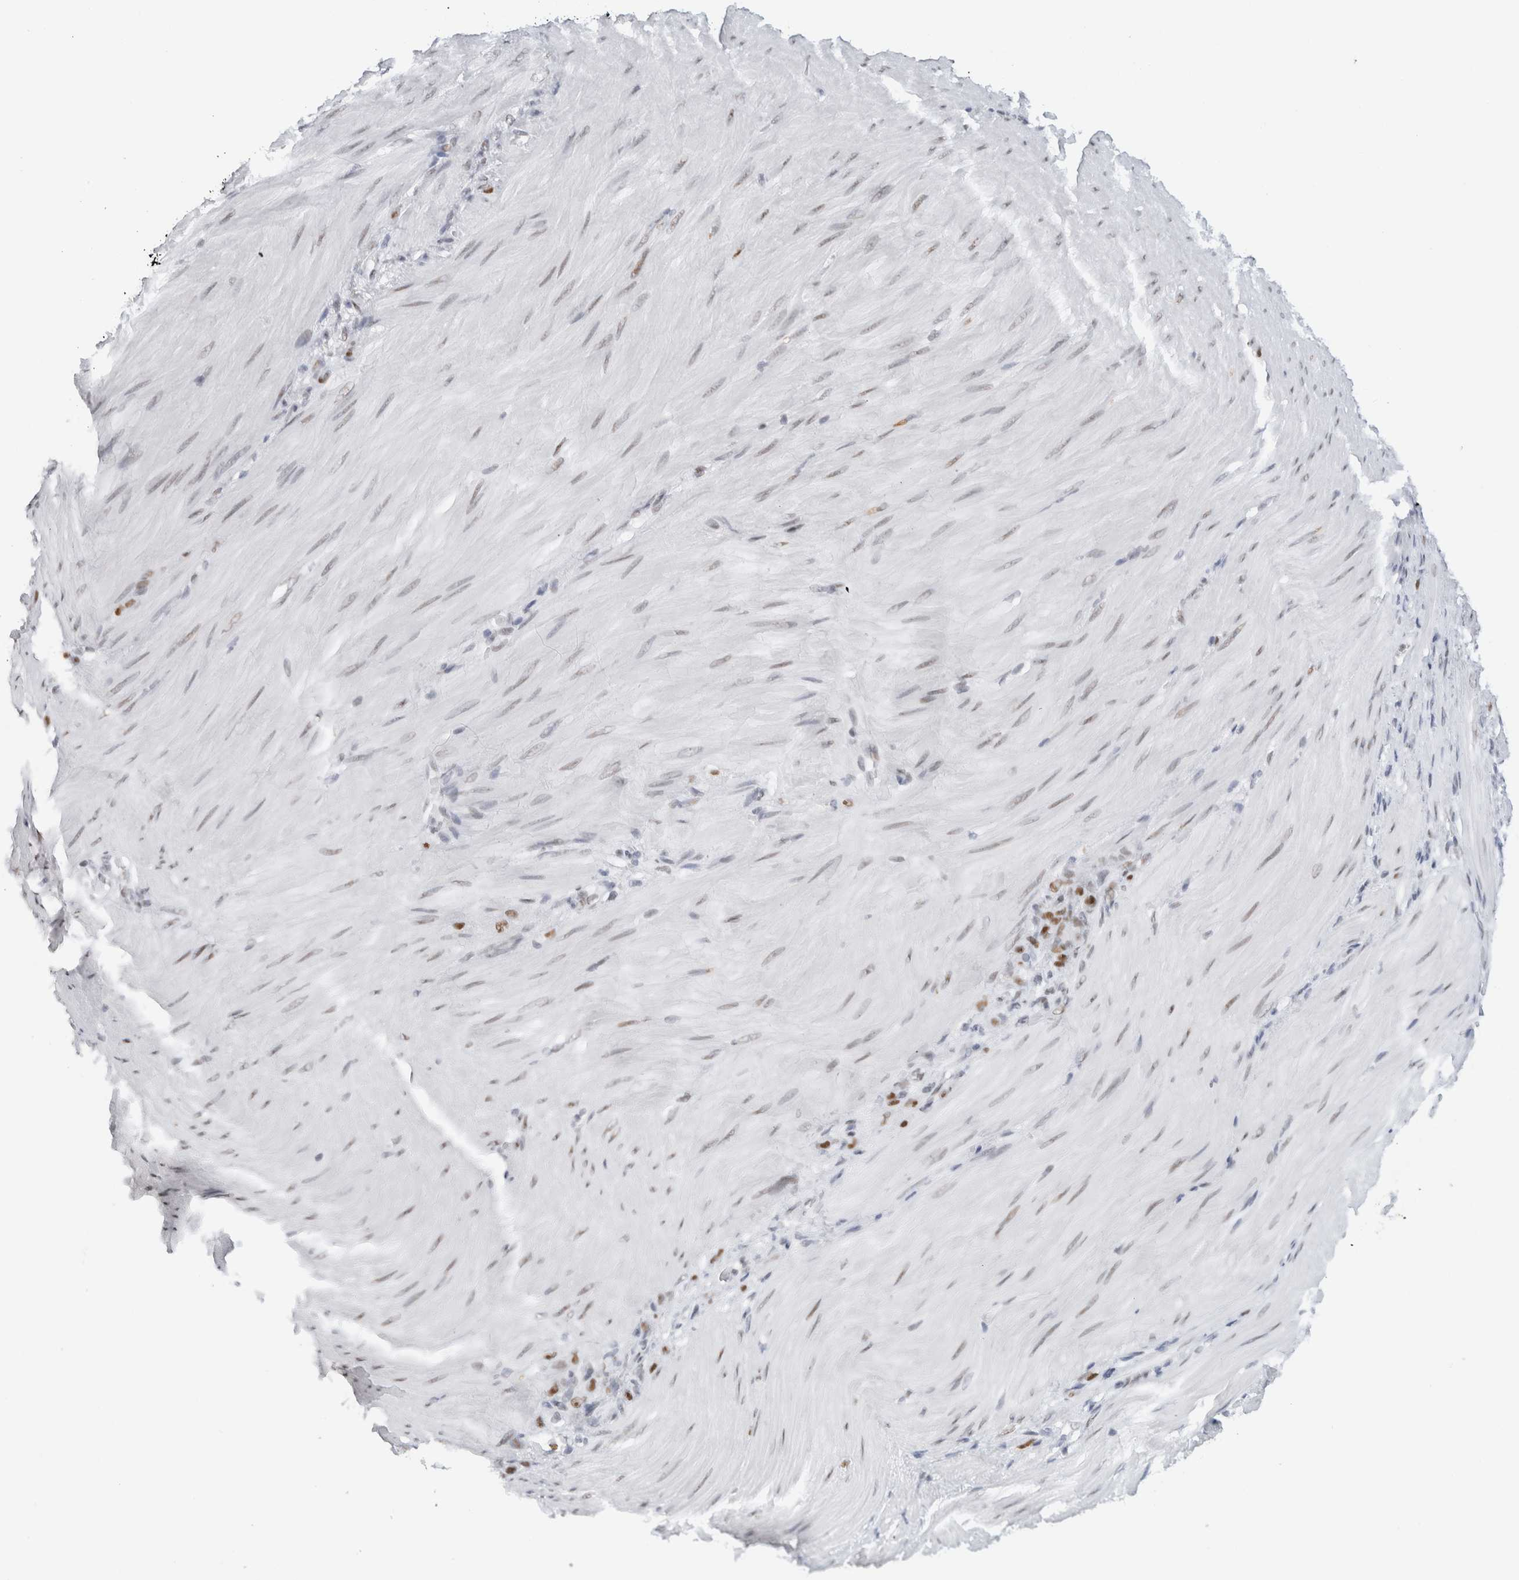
{"staining": {"intensity": "moderate", "quantity": ">75%", "location": "nuclear"}, "tissue": "stomach cancer", "cell_type": "Tumor cells", "image_type": "cancer", "snomed": [{"axis": "morphology", "description": "Normal tissue, NOS"}, {"axis": "morphology", "description": "Adenocarcinoma, NOS"}, {"axis": "topography", "description": "Stomach"}], "caption": "Protein staining of adenocarcinoma (stomach) tissue shows moderate nuclear staining in approximately >75% of tumor cells.", "gene": "COPS7A", "patient": {"sex": "male", "age": 82}}